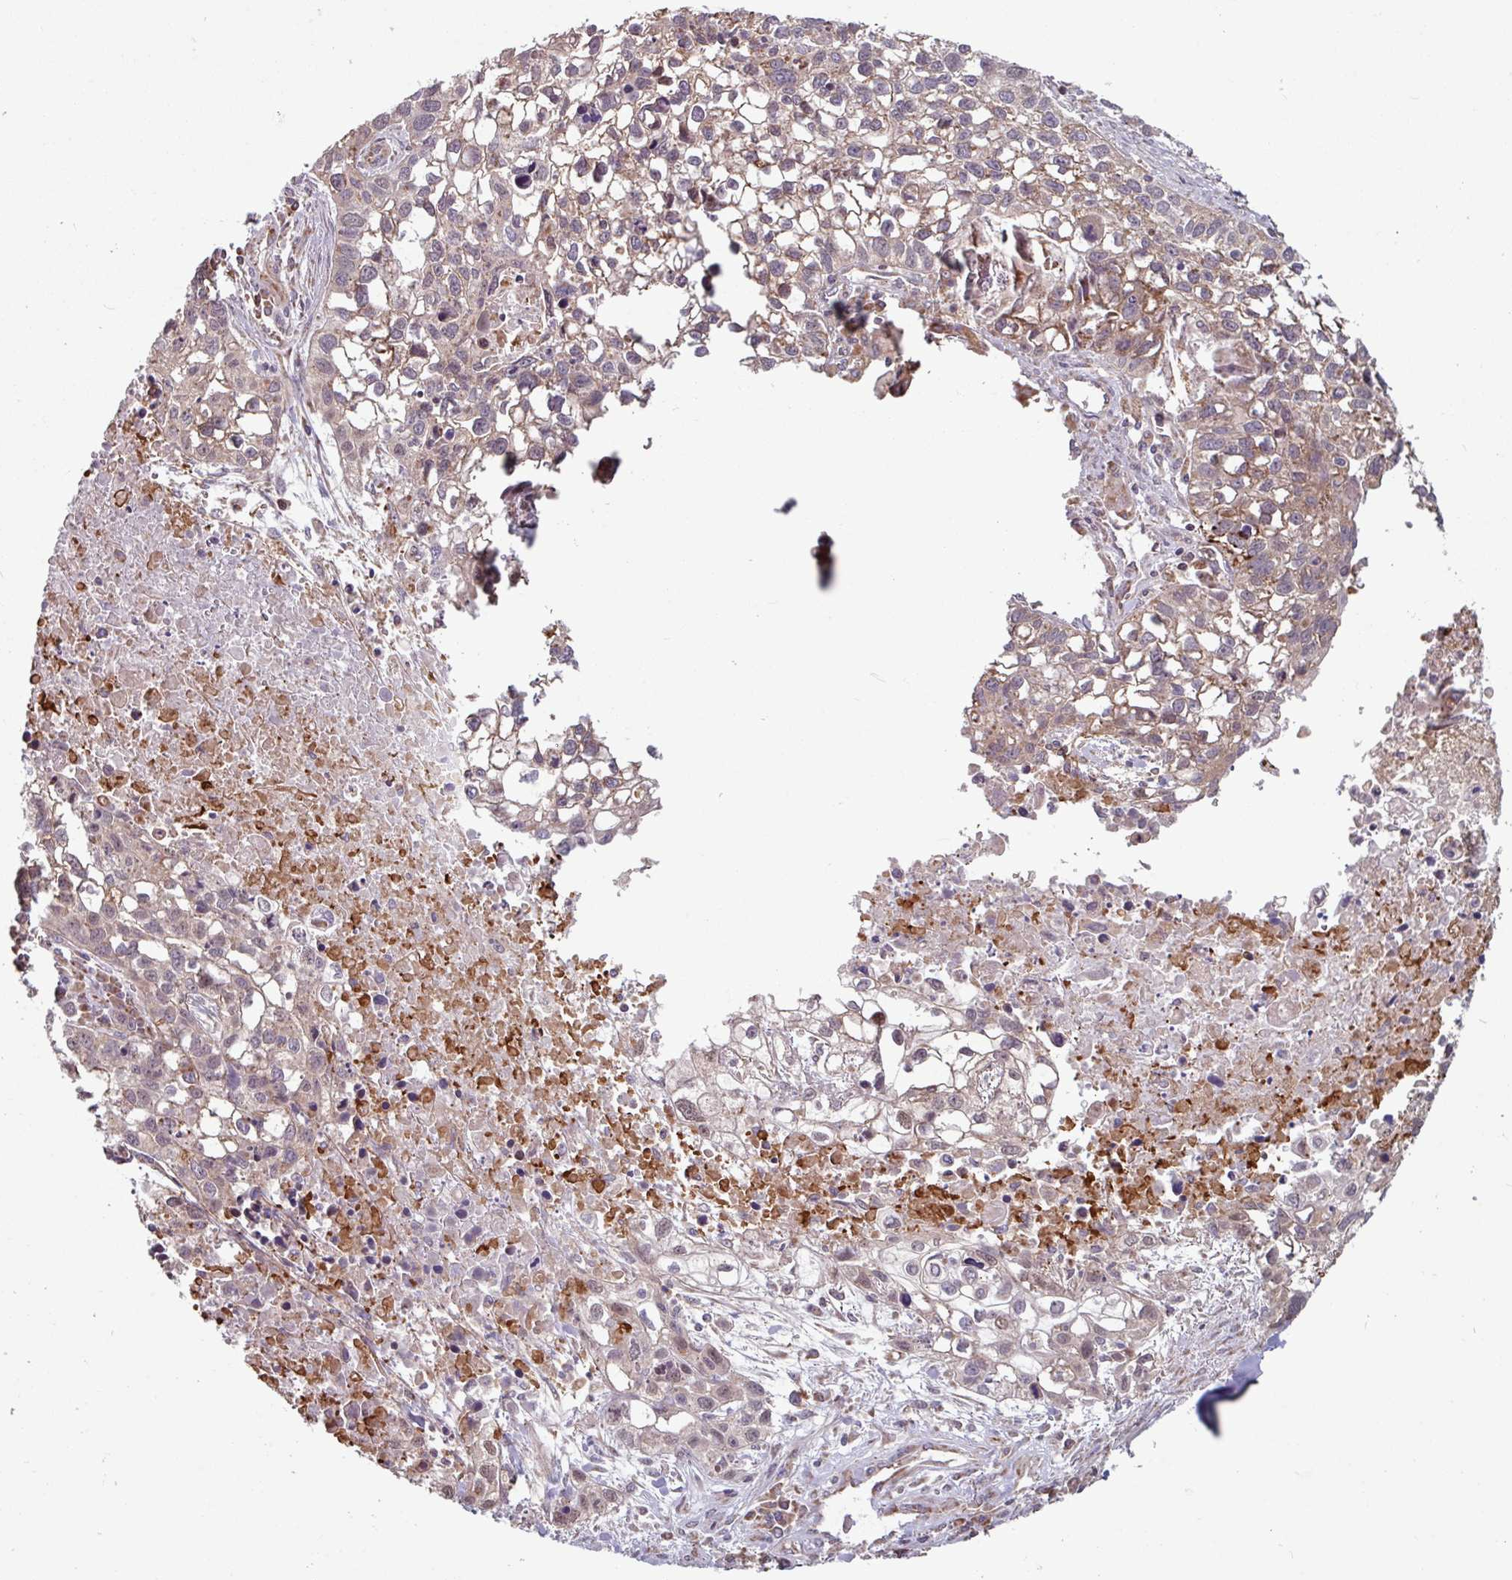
{"staining": {"intensity": "weak", "quantity": "25%-75%", "location": "cytoplasmic/membranous"}, "tissue": "lung cancer", "cell_type": "Tumor cells", "image_type": "cancer", "snomed": [{"axis": "morphology", "description": "Squamous cell carcinoma, NOS"}, {"axis": "topography", "description": "Lung"}], "caption": "This is a histology image of immunohistochemistry (IHC) staining of squamous cell carcinoma (lung), which shows weak positivity in the cytoplasmic/membranous of tumor cells.", "gene": "COX7C", "patient": {"sex": "male", "age": 74}}